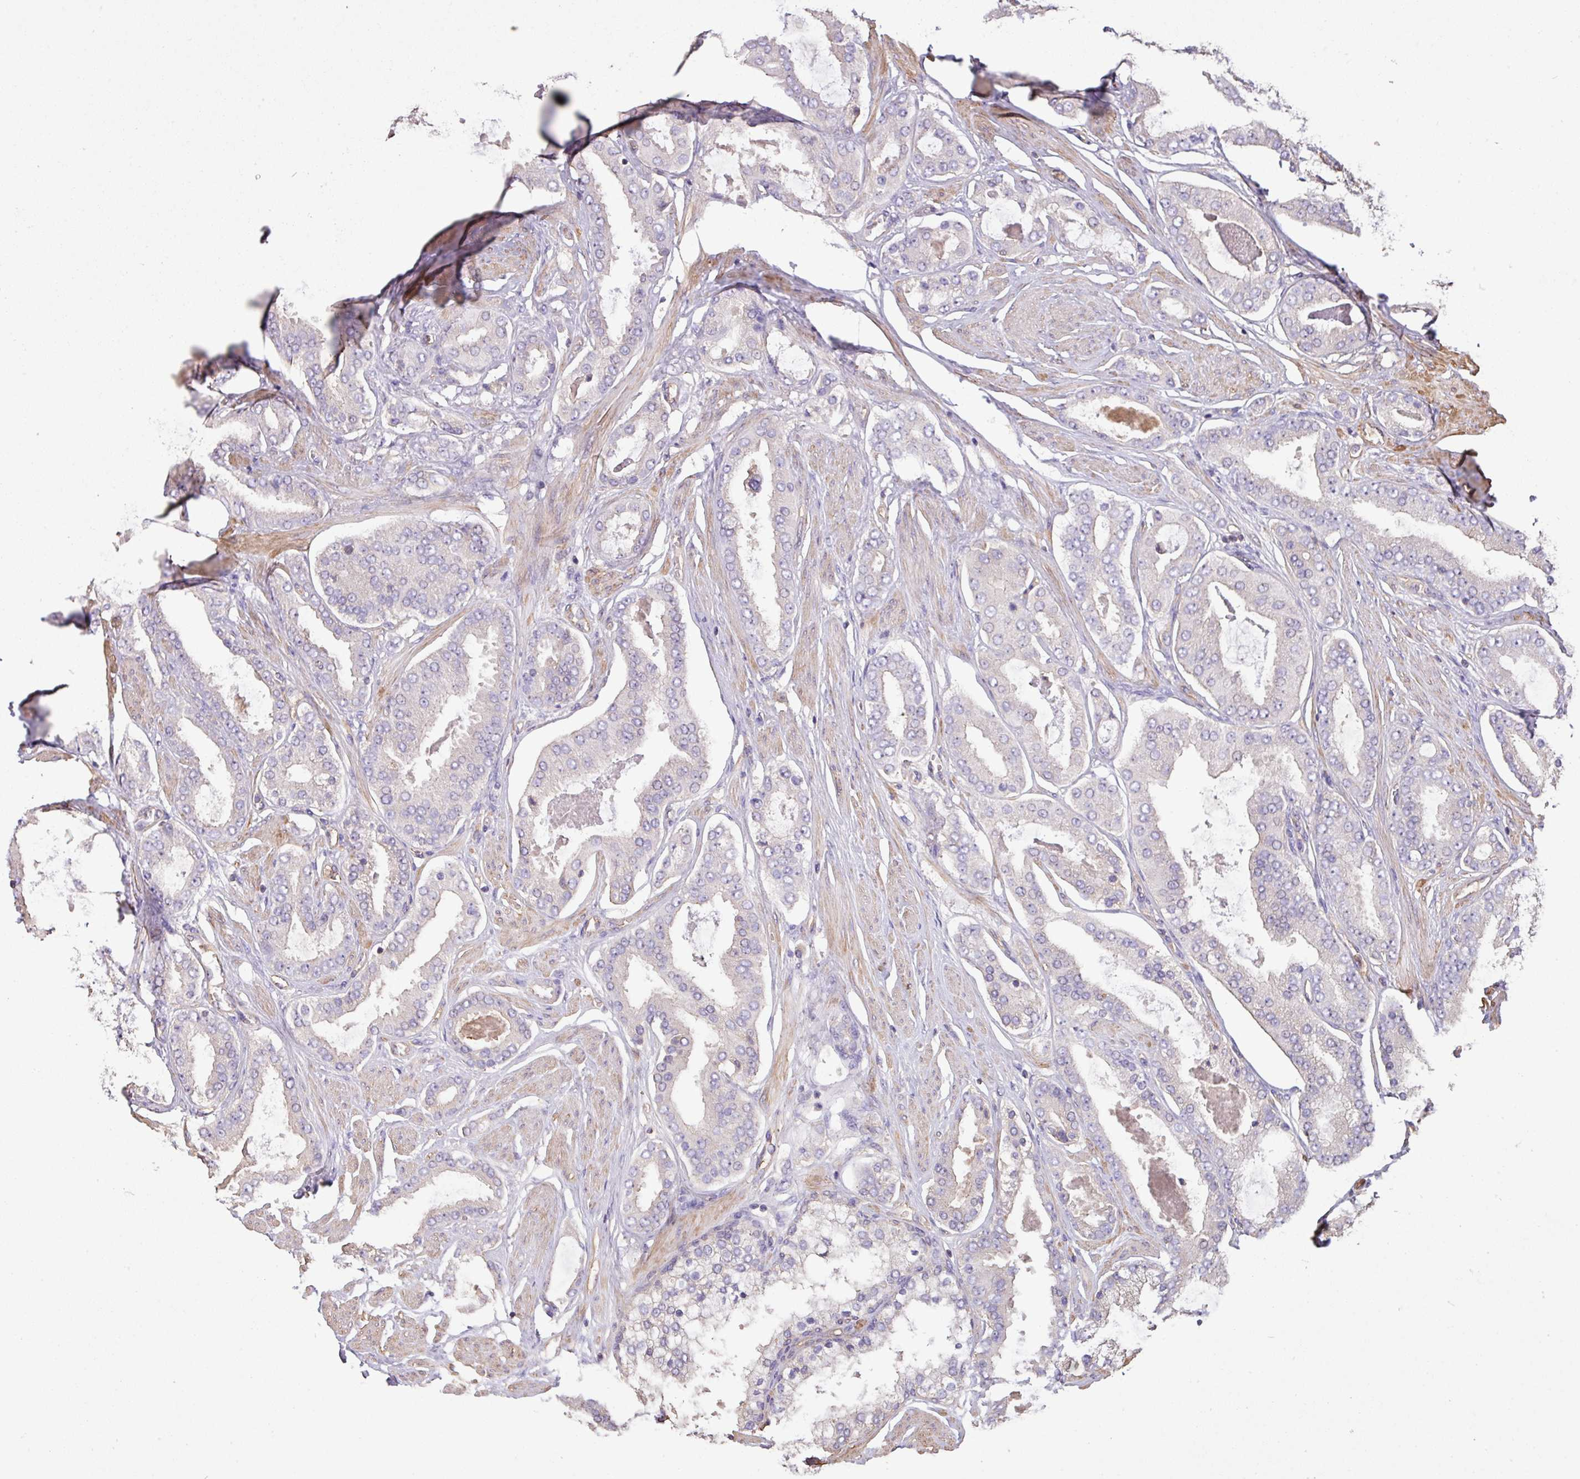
{"staining": {"intensity": "negative", "quantity": "none", "location": "none"}, "tissue": "prostate cancer", "cell_type": "Tumor cells", "image_type": "cancer", "snomed": [{"axis": "morphology", "description": "Adenocarcinoma, Low grade"}, {"axis": "topography", "description": "Prostate"}], "caption": "High power microscopy micrograph of an immunohistochemistry (IHC) photomicrograph of prostate adenocarcinoma (low-grade), revealing no significant expression in tumor cells. (DAB IHC visualized using brightfield microscopy, high magnification).", "gene": "CALML4", "patient": {"sex": "male", "age": 42}}